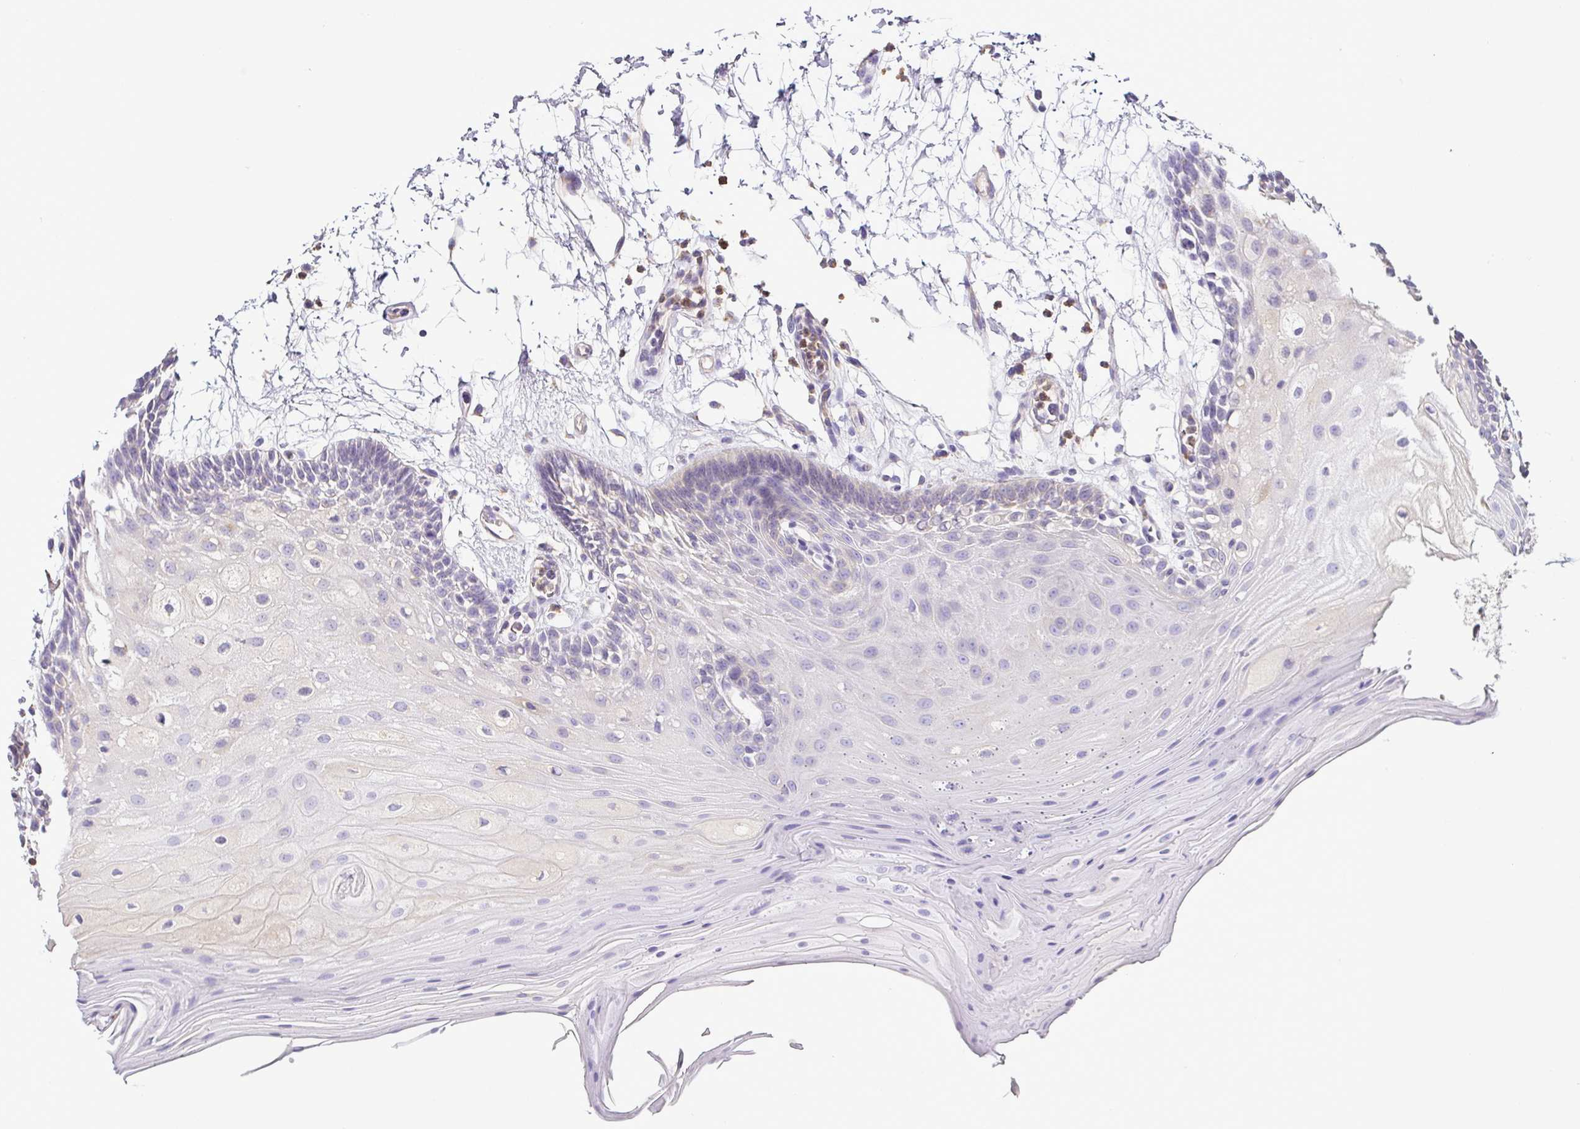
{"staining": {"intensity": "negative", "quantity": "none", "location": "none"}, "tissue": "oral mucosa", "cell_type": "Squamous epithelial cells", "image_type": "normal", "snomed": [{"axis": "morphology", "description": "Normal tissue, NOS"}, {"axis": "morphology", "description": "Squamous cell carcinoma, NOS"}, {"axis": "topography", "description": "Oral tissue"}, {"axis": "topography", "description": "Tounge, NOS"}, {"axis": "topography", "description": "Head-Neck"}], "caption": "Immunohistochemistry of normal human oral mucosa exhibits no expression in squamous epithelial cells.", "gene": "MYL10", "patient": {"sex": "male", "age": 62}}